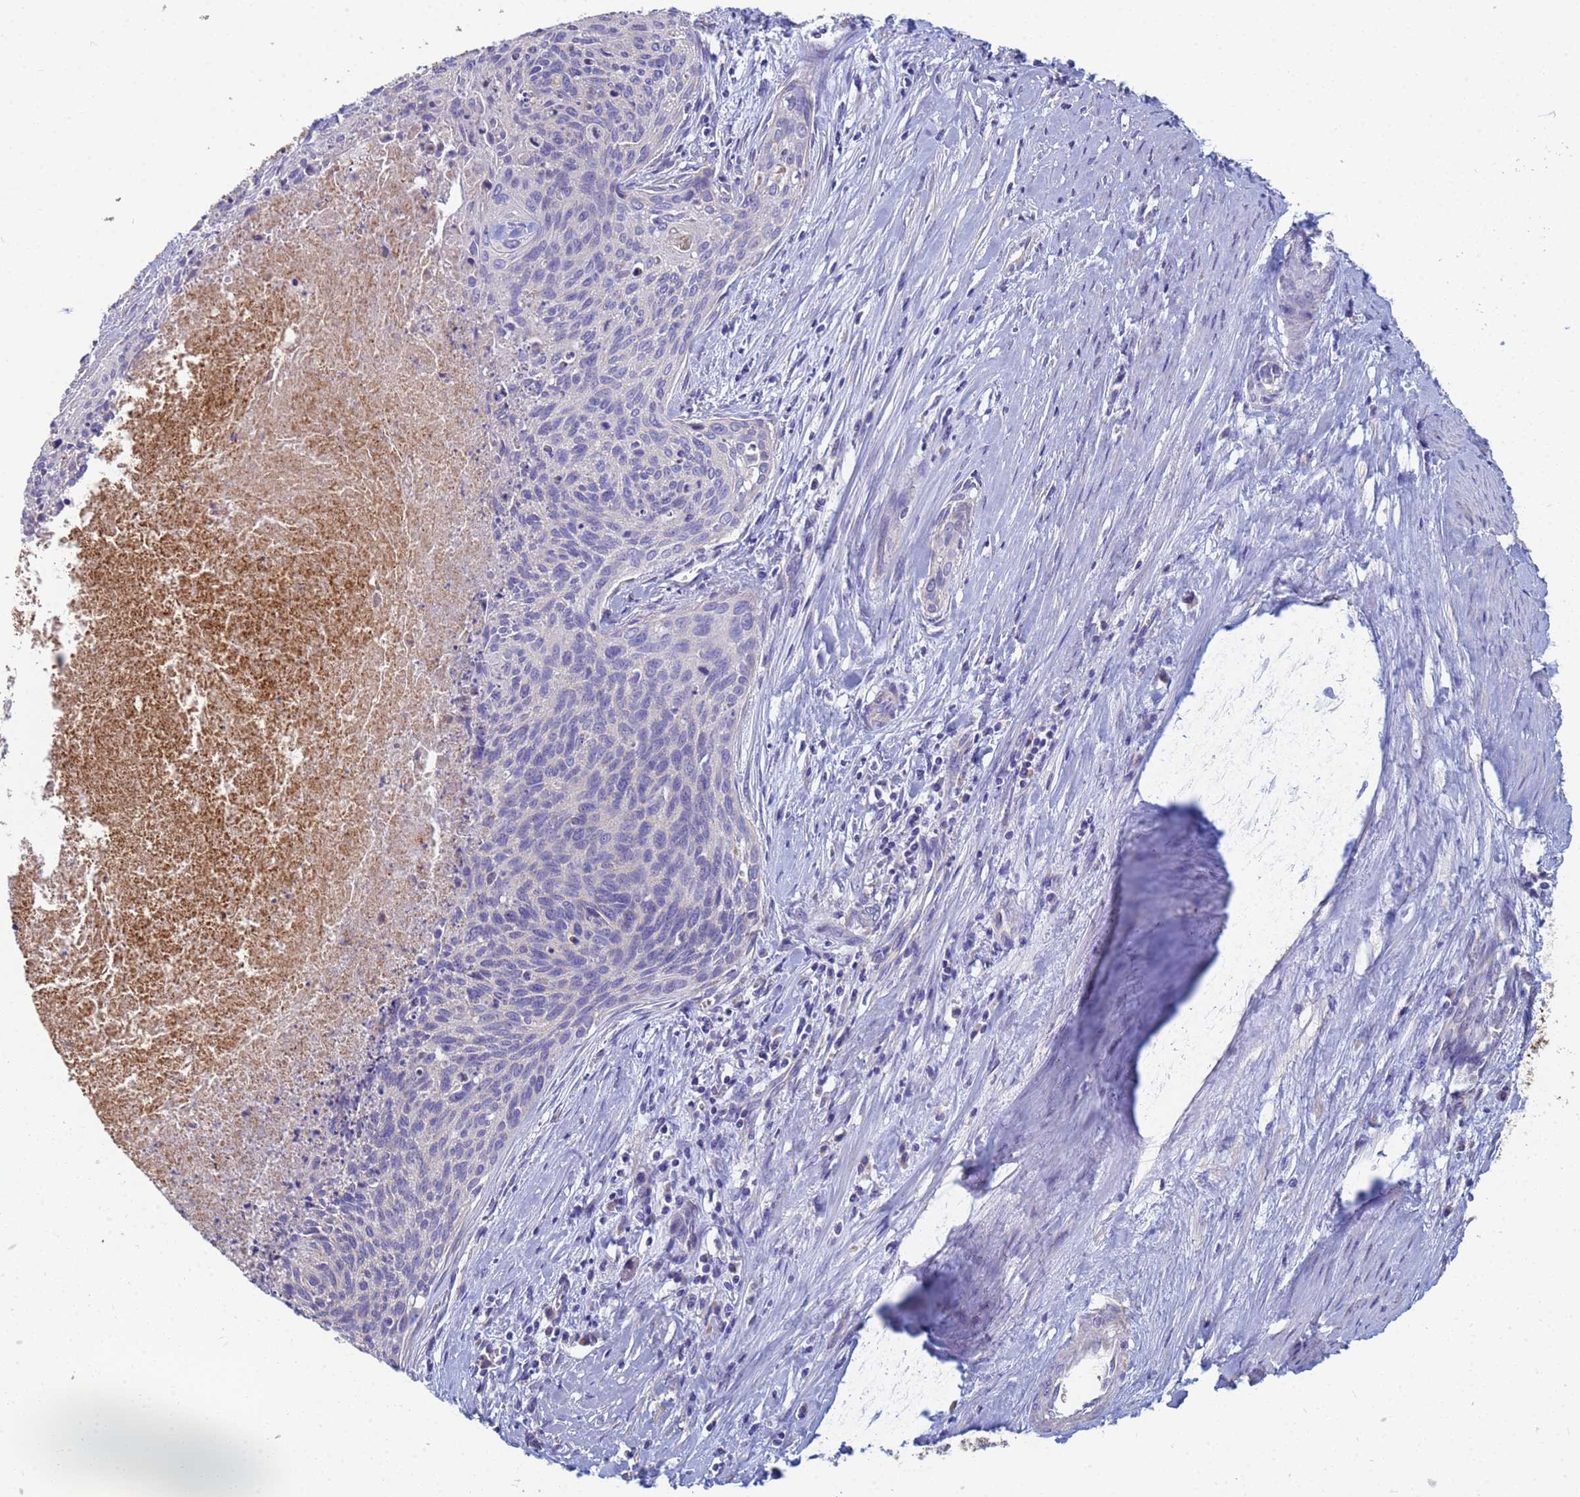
{"staining": {"intensity": "negative", "quantity": "none", "location": "none"}, "tissue": "cervical cancer", "cell_type": "Tumor cells", "image_type": "cancer", "snomed": [{"axis": "morphology", "description": "Squamous cell carcinoma, NOS"}, {"axis": "topography", "description": "Cervix"}], "caption": "Immunohistochemical staining of cervical cancer (squamous cell carcinoma) reveals no significant expression in tumor cells.", "gene": "UQCRH", "patient": {"sex": "female", "age": 55}}